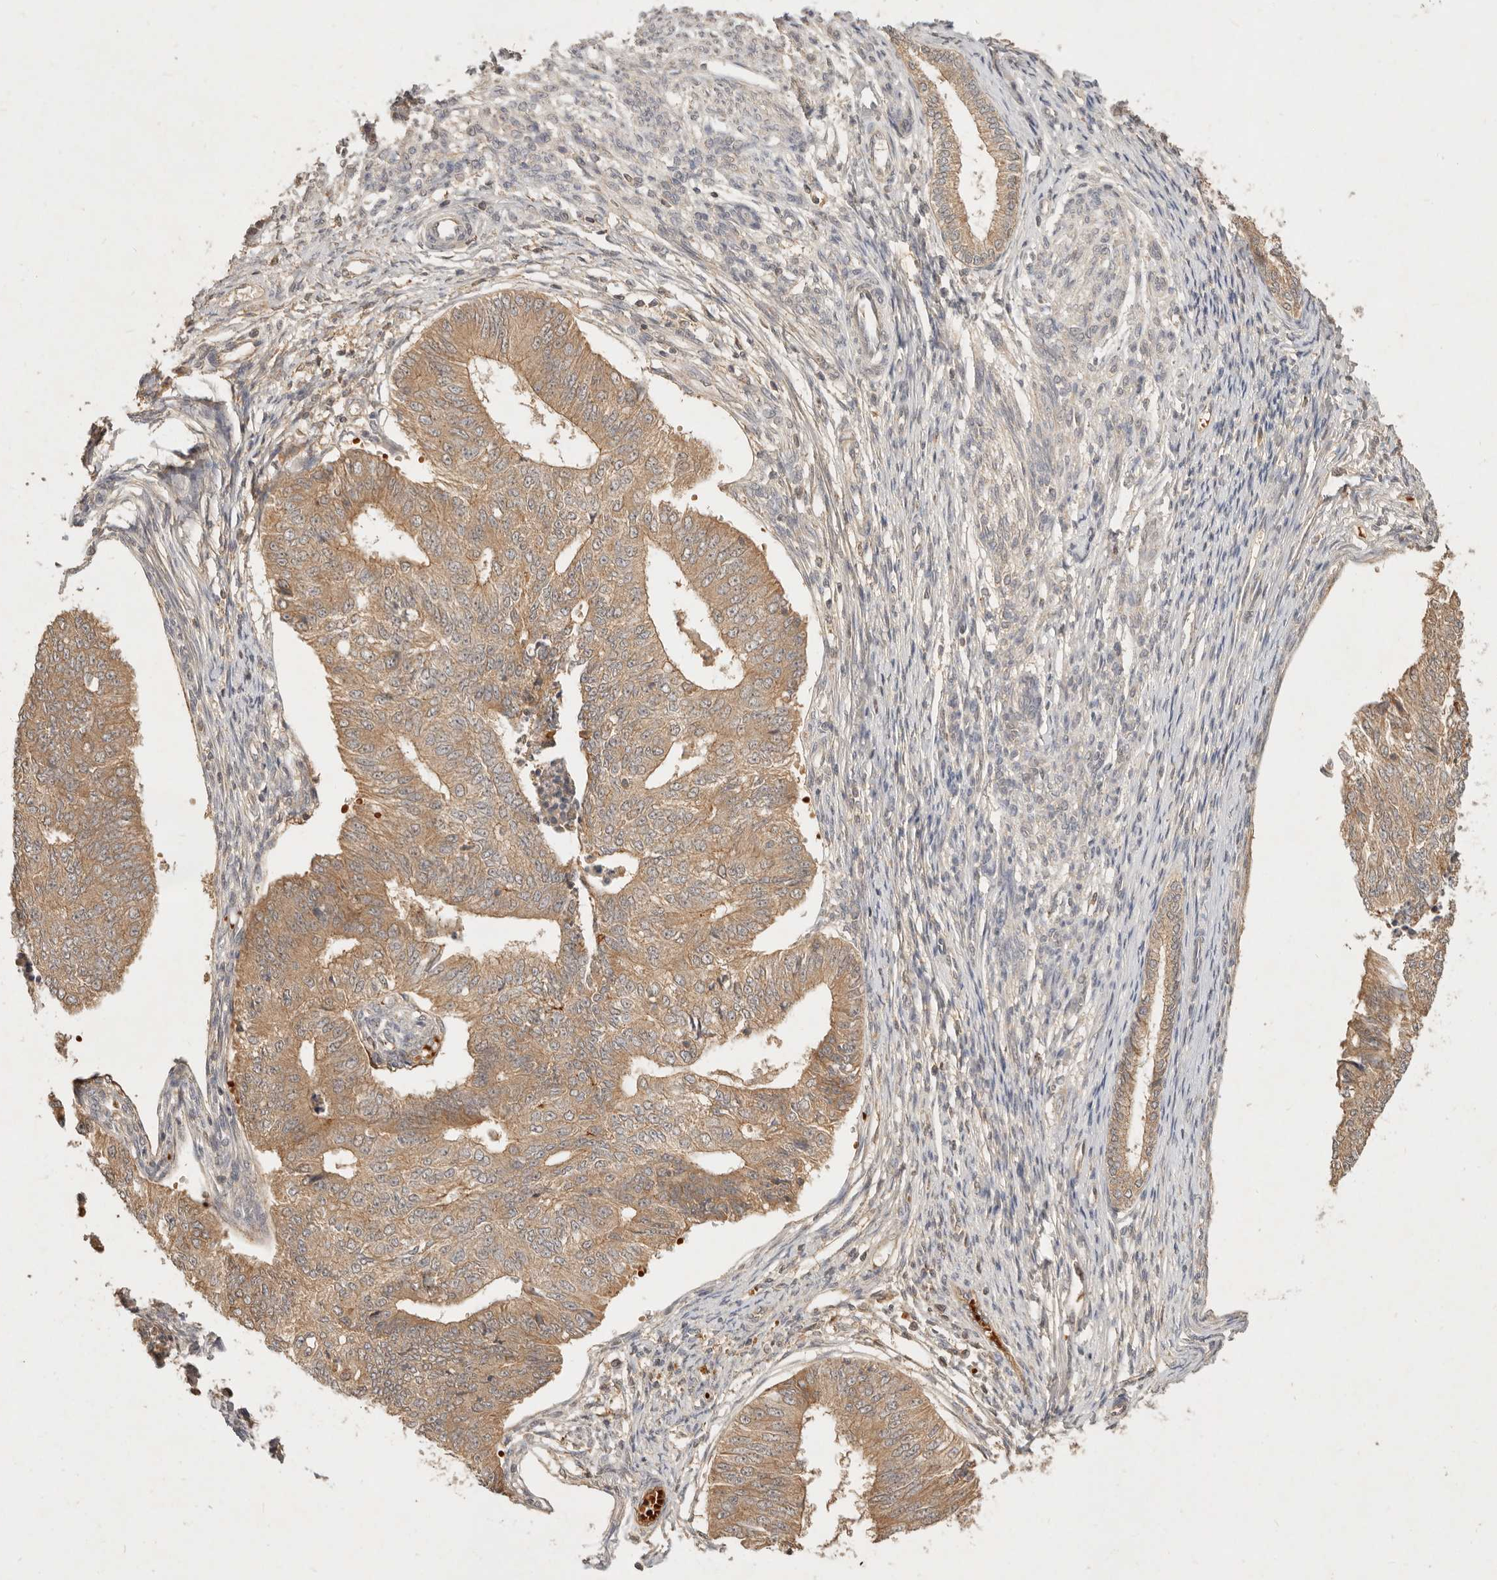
{"staining": {"intensity": "moderate", "quantity": ">75%", "location": "cytoplasmic/membranous"}, "tissue": "endometrial cancer", "cell_type": "Tumor cells", "image_type": "cancer", "snomed": [{"axis": "morphology", "description": "Adenocarcinoma, NOS"}, {"axis": "topography", "description": "Endometrium"}], "caption": "About >75% of tumor cells in adenocarcinoma (endometrial) reveal moderate cytoplasmic/membranous protein staining as visualized by brown immunohistochemical staining.", "gene": "FREM2", "patient": {"sex": "female", "age": 32}}